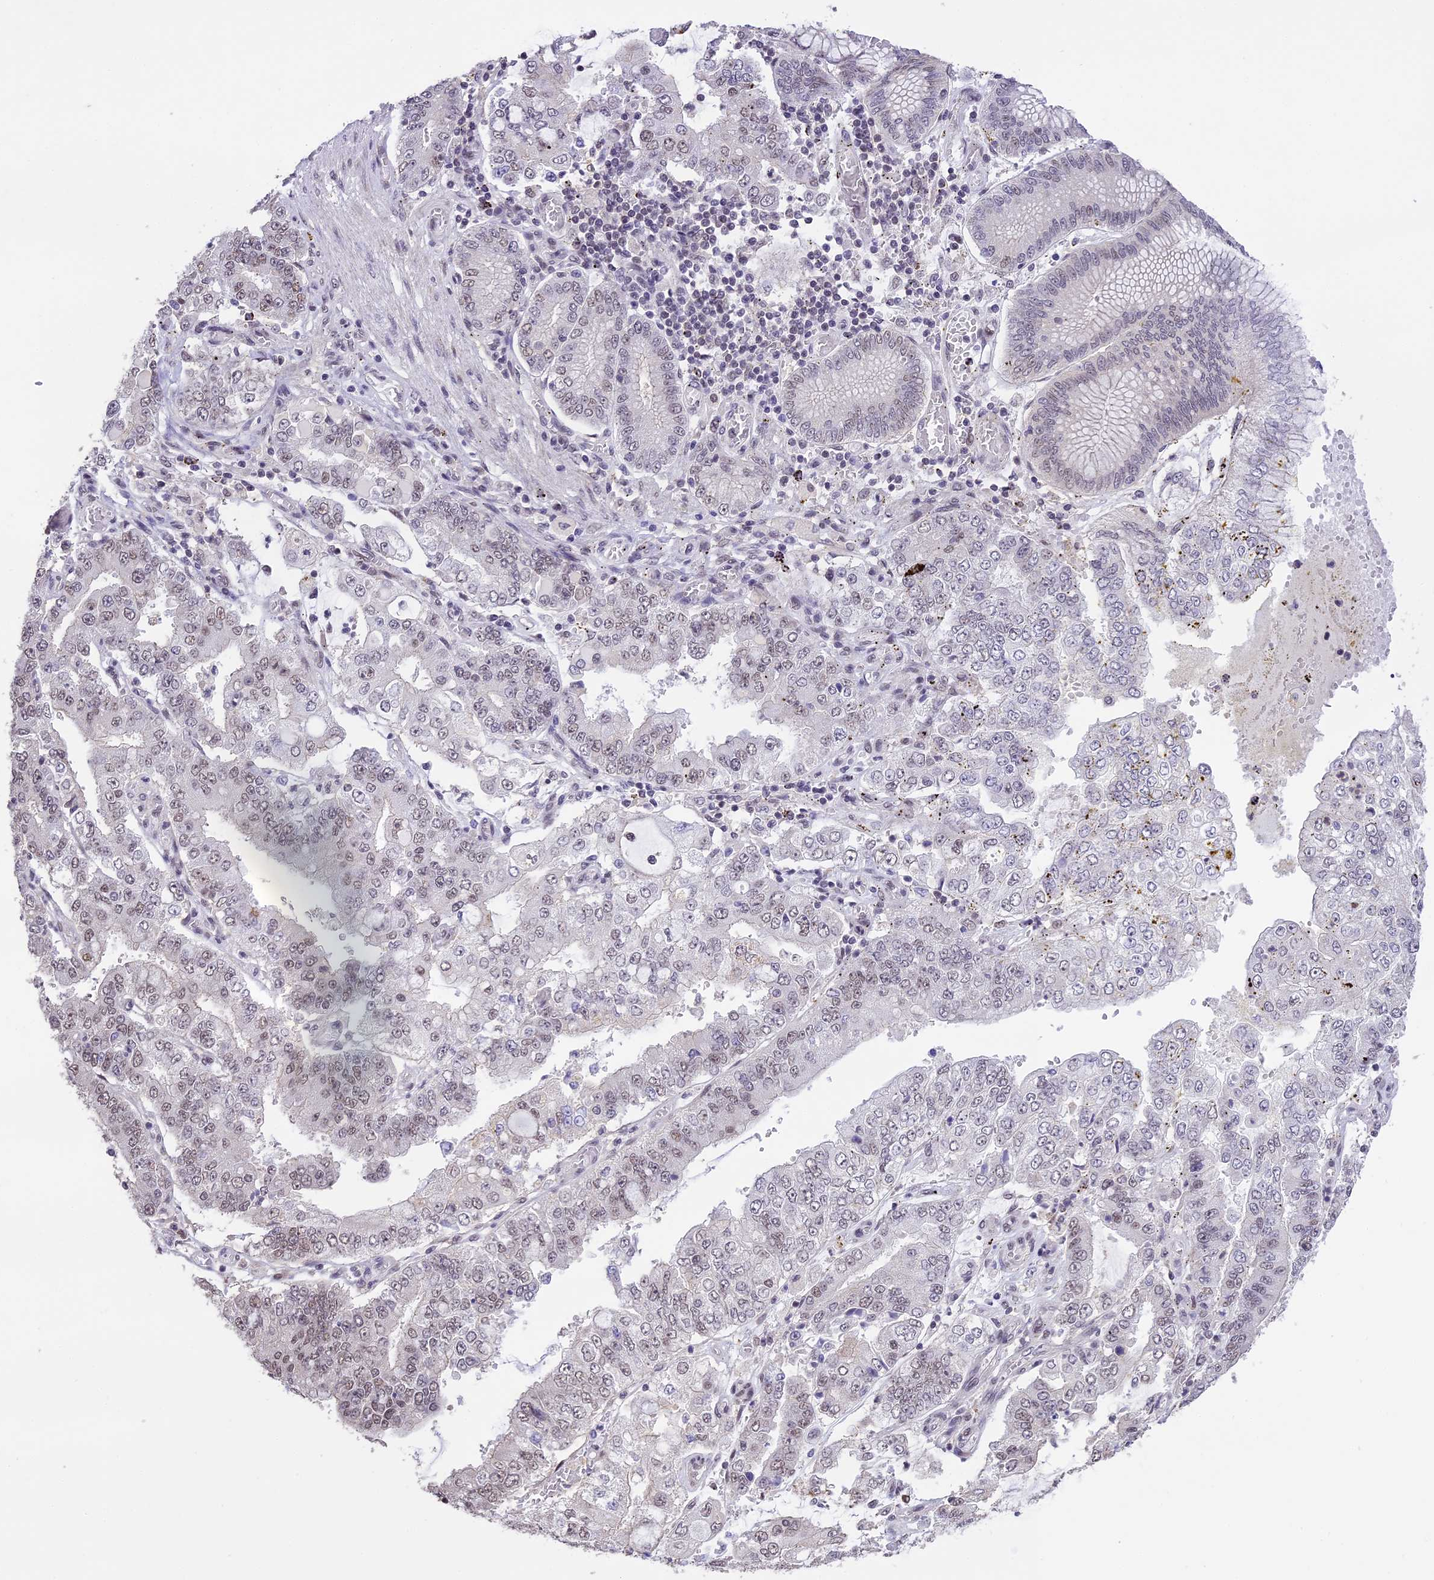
{"staining": {"intensity": "weak", "quantity": "<25%", "location": "nuclear"}, "tissue": "stomach cancer", "cell_type": "Tumor cells", "image_type": "cancer", "snomed": [{"axis": "morphology", "description": "Adenocarcinoma, NOS"}, {"axis": "topography", "description": "Stomach"}], "caption": "Image shows no significant protein staining in tumor cells of adenocarcinoma (stomach). The staining was performed using DAB to visualize the protein expression in brown, while the nuclei were stained in blue with hematoxylin (Magnification: 20x).", "gene": "TIGD7", "patient": {"sex": "male", "age": 76}}